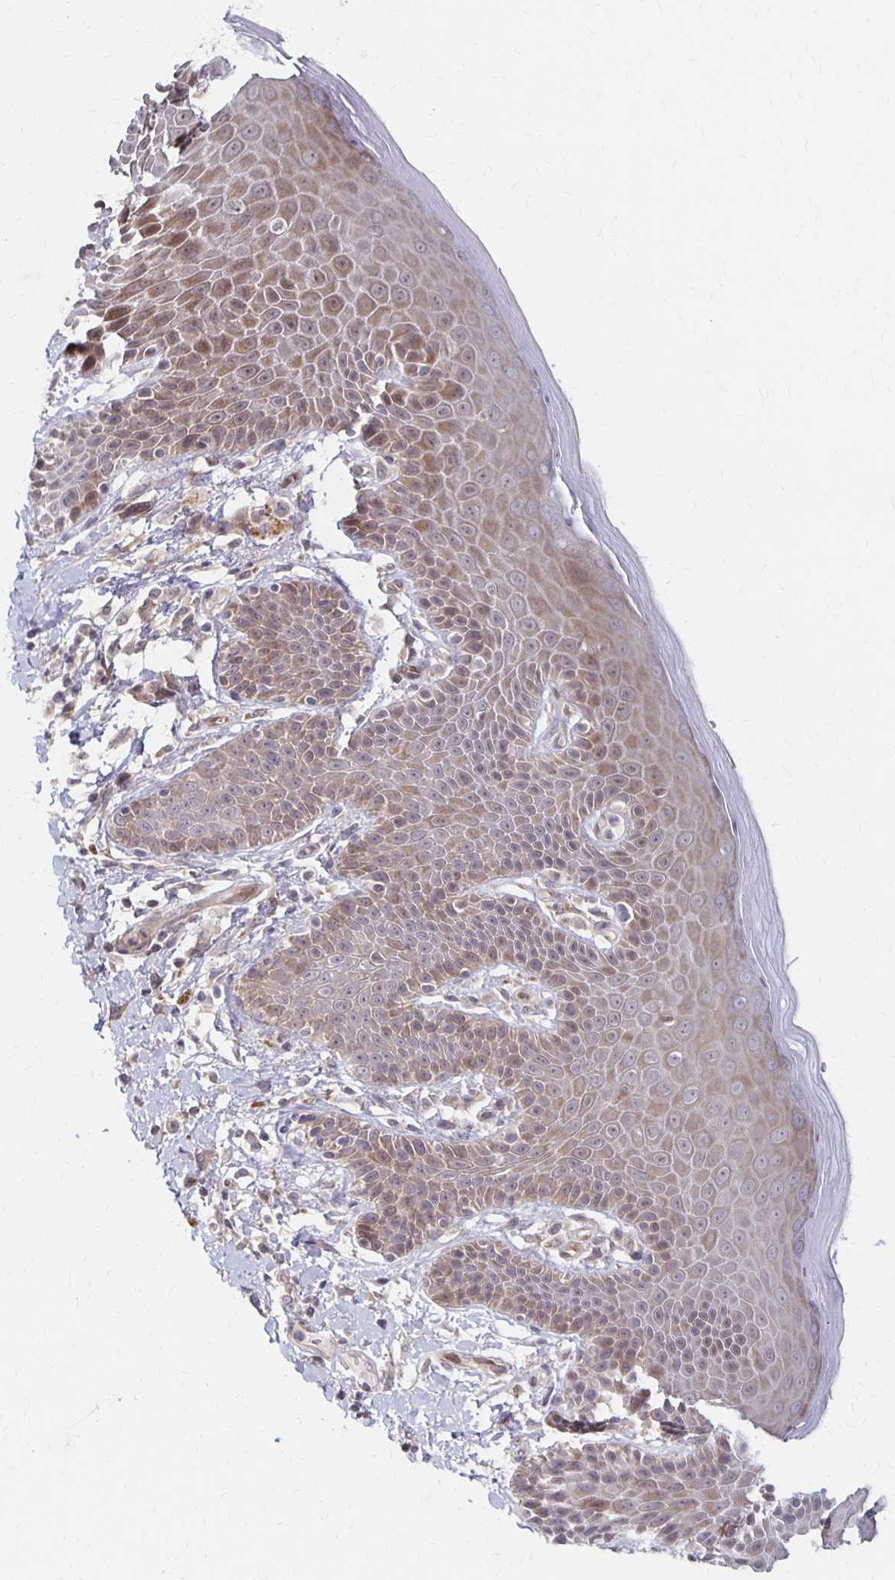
{"staining": {"intensity": "weak", "quantity": ">75%", "location": "cytoplasmic/membranous"}, "tissue": "skin", "cell_type": "Epidermal cells", "image_type": "normal", "snomed": [{"axis": "morphology", "description": "Normal tissue, NOS"}, {"axis": "topography", "description": "Anal"}, {"axis": "topography", "description": "Peripheral nerve tissue"}], "caption": "Unremarkable skin was stained to show a protein in brown. There is low levels of weak cytoplasmic/membranous expression in about >75% of epidermal cells.", "gene": "PRKCB", "patient": {"sex": "male", "age": 51}}